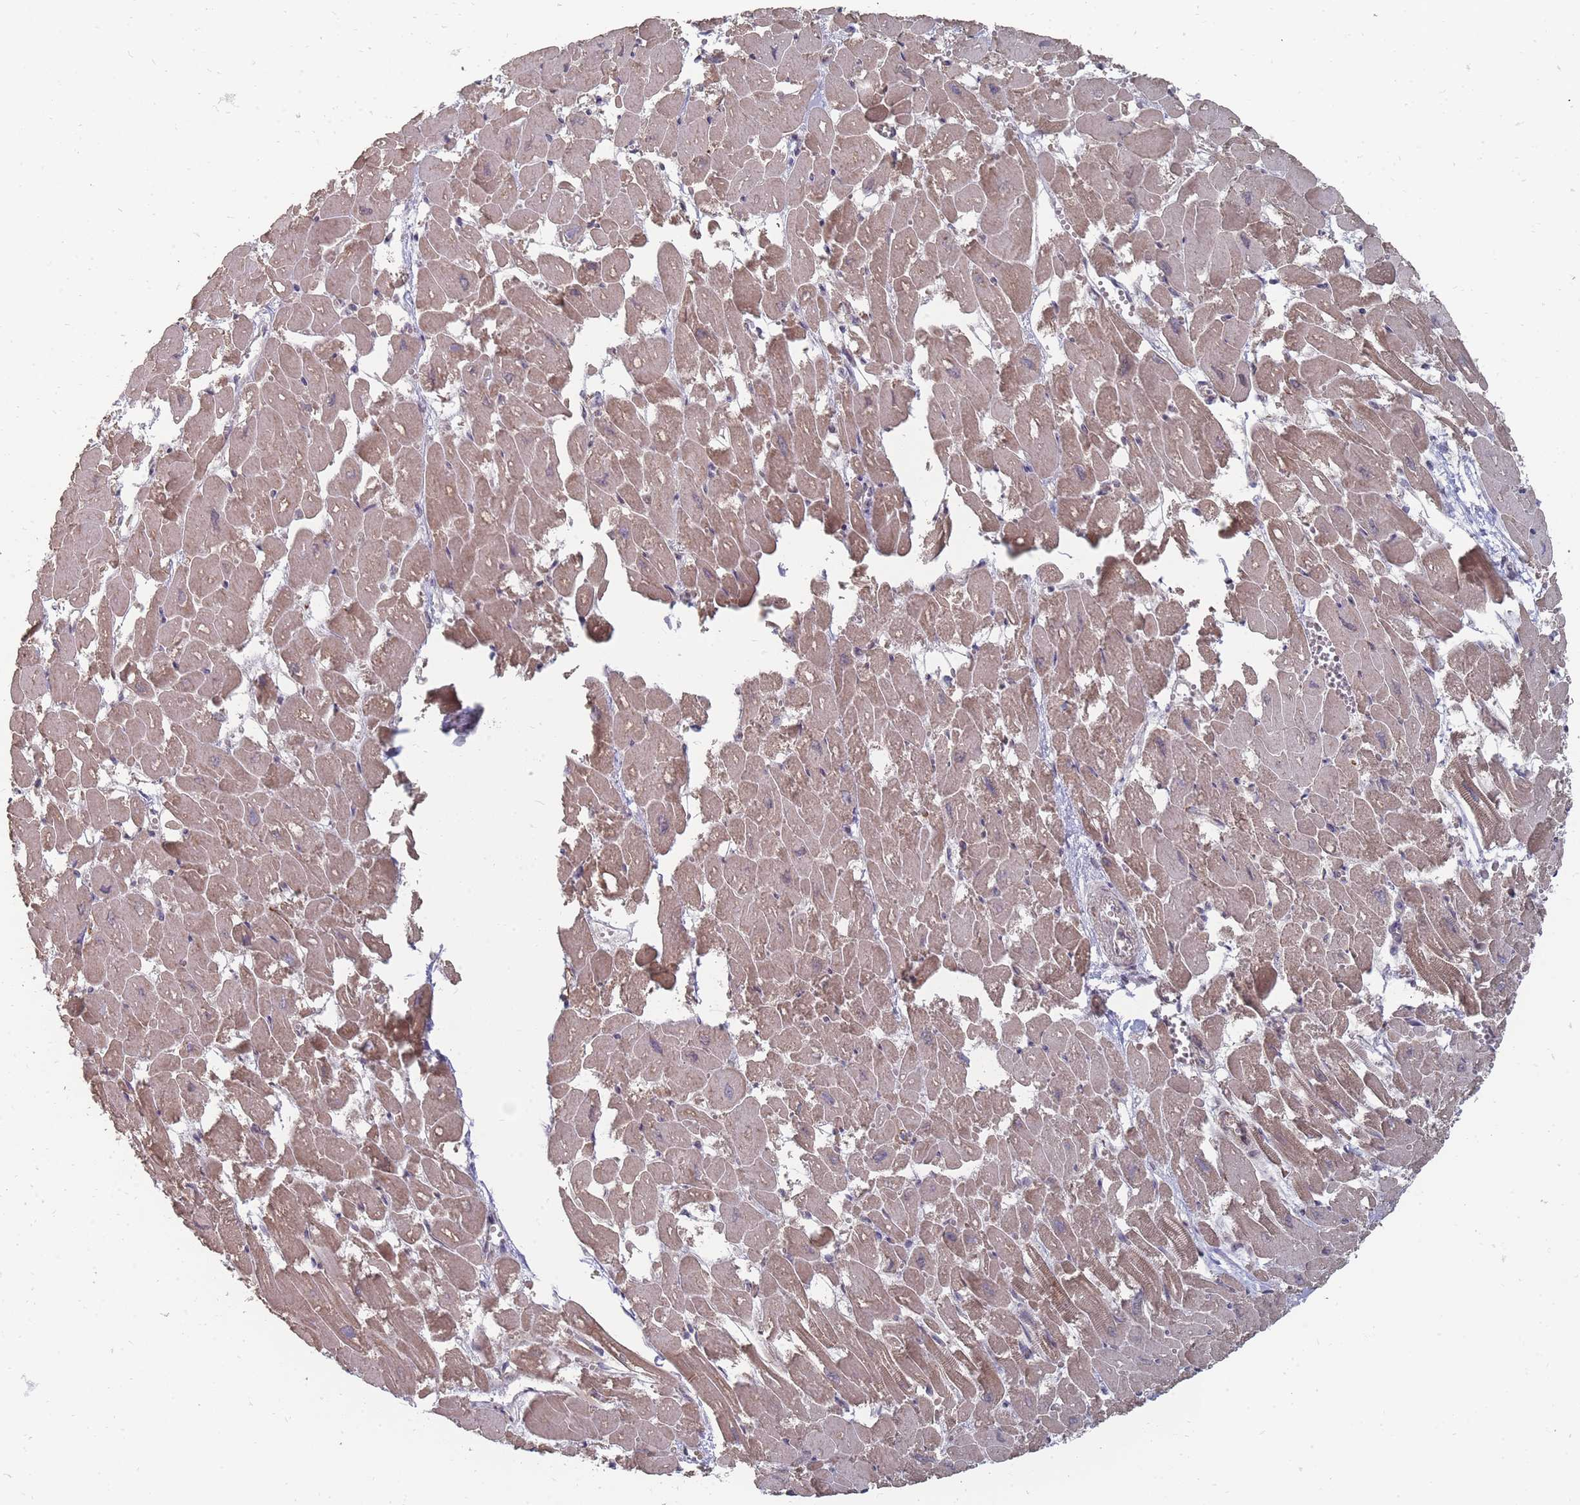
{"staining": {"intensity": "moderate", "quantity": ">75%", "location": "cytoplasmic/membranous,nuclear"}, "tissue": "heart muscle", "cell_type": "Cardiomyocytes", "image_type": "normal", "snomed": [{"axis": "morphology", "description": "Normal tissue, NOS"}, {"axis": "topography", "description": "Heart"}], "caption": "Protein positivity by immunohistochemistry displays moderate cytoplasmic/membranous,nuclear positivity in about >75% of cardiomyocytes in unremarkable heart muscle. (Stains: DAB (3,3'-diaminobenzidine) in brown, nuclei in blue, Microscopy: brightfield microscopy at high magnification).", "gene": "NKD1", "patient": {"sex": "male", "age": 54}}